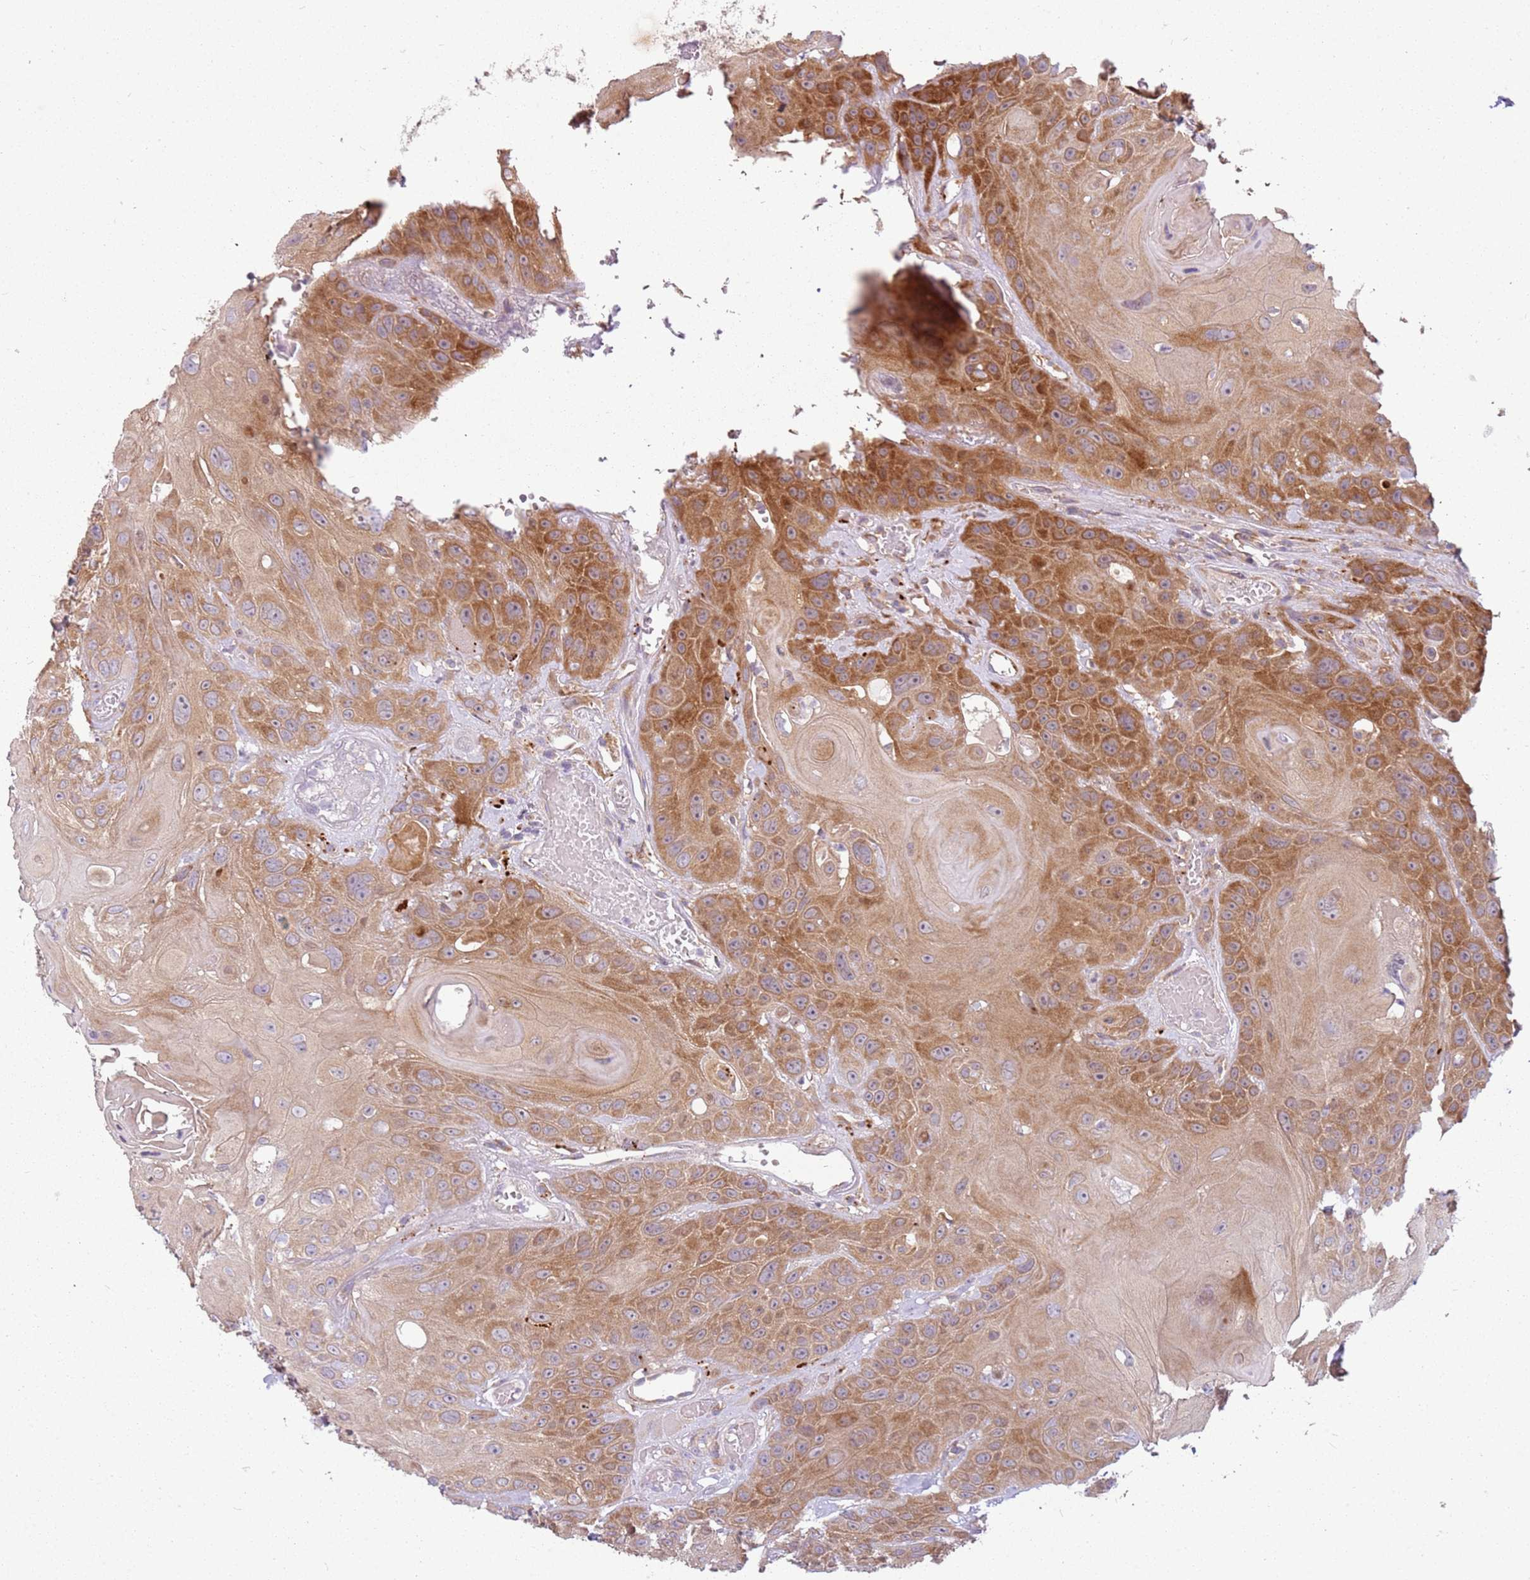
{"staining": {"intensity": "moderate", "quantity": ">75%", "location": "cytoplasmic/membranous"}, "tissue": "head and neck cancer", "cell_type": "Tumor cells", "image_type": "cancer", "snomed": [{"axis": "morphology", "description": "Squamous cell carcinoma, NOS"}, {"axis": "topography", "description": "Head-Neck"}], "caption": "Immunohistochemistry staining of squamous cell carcinoma (head and neck), which shows medium levels of moderate cytoplasmic/membranous positivity in about >75% of tumor cells indicating moderate cytoplasmic/membranous protein staining. The staining was performed using DAB (brown) for protein detection and nuclei were counterstained in hematoxylin (blue).", "gene": "RPS28", "patient": {"sex": "female", "age": 59}}